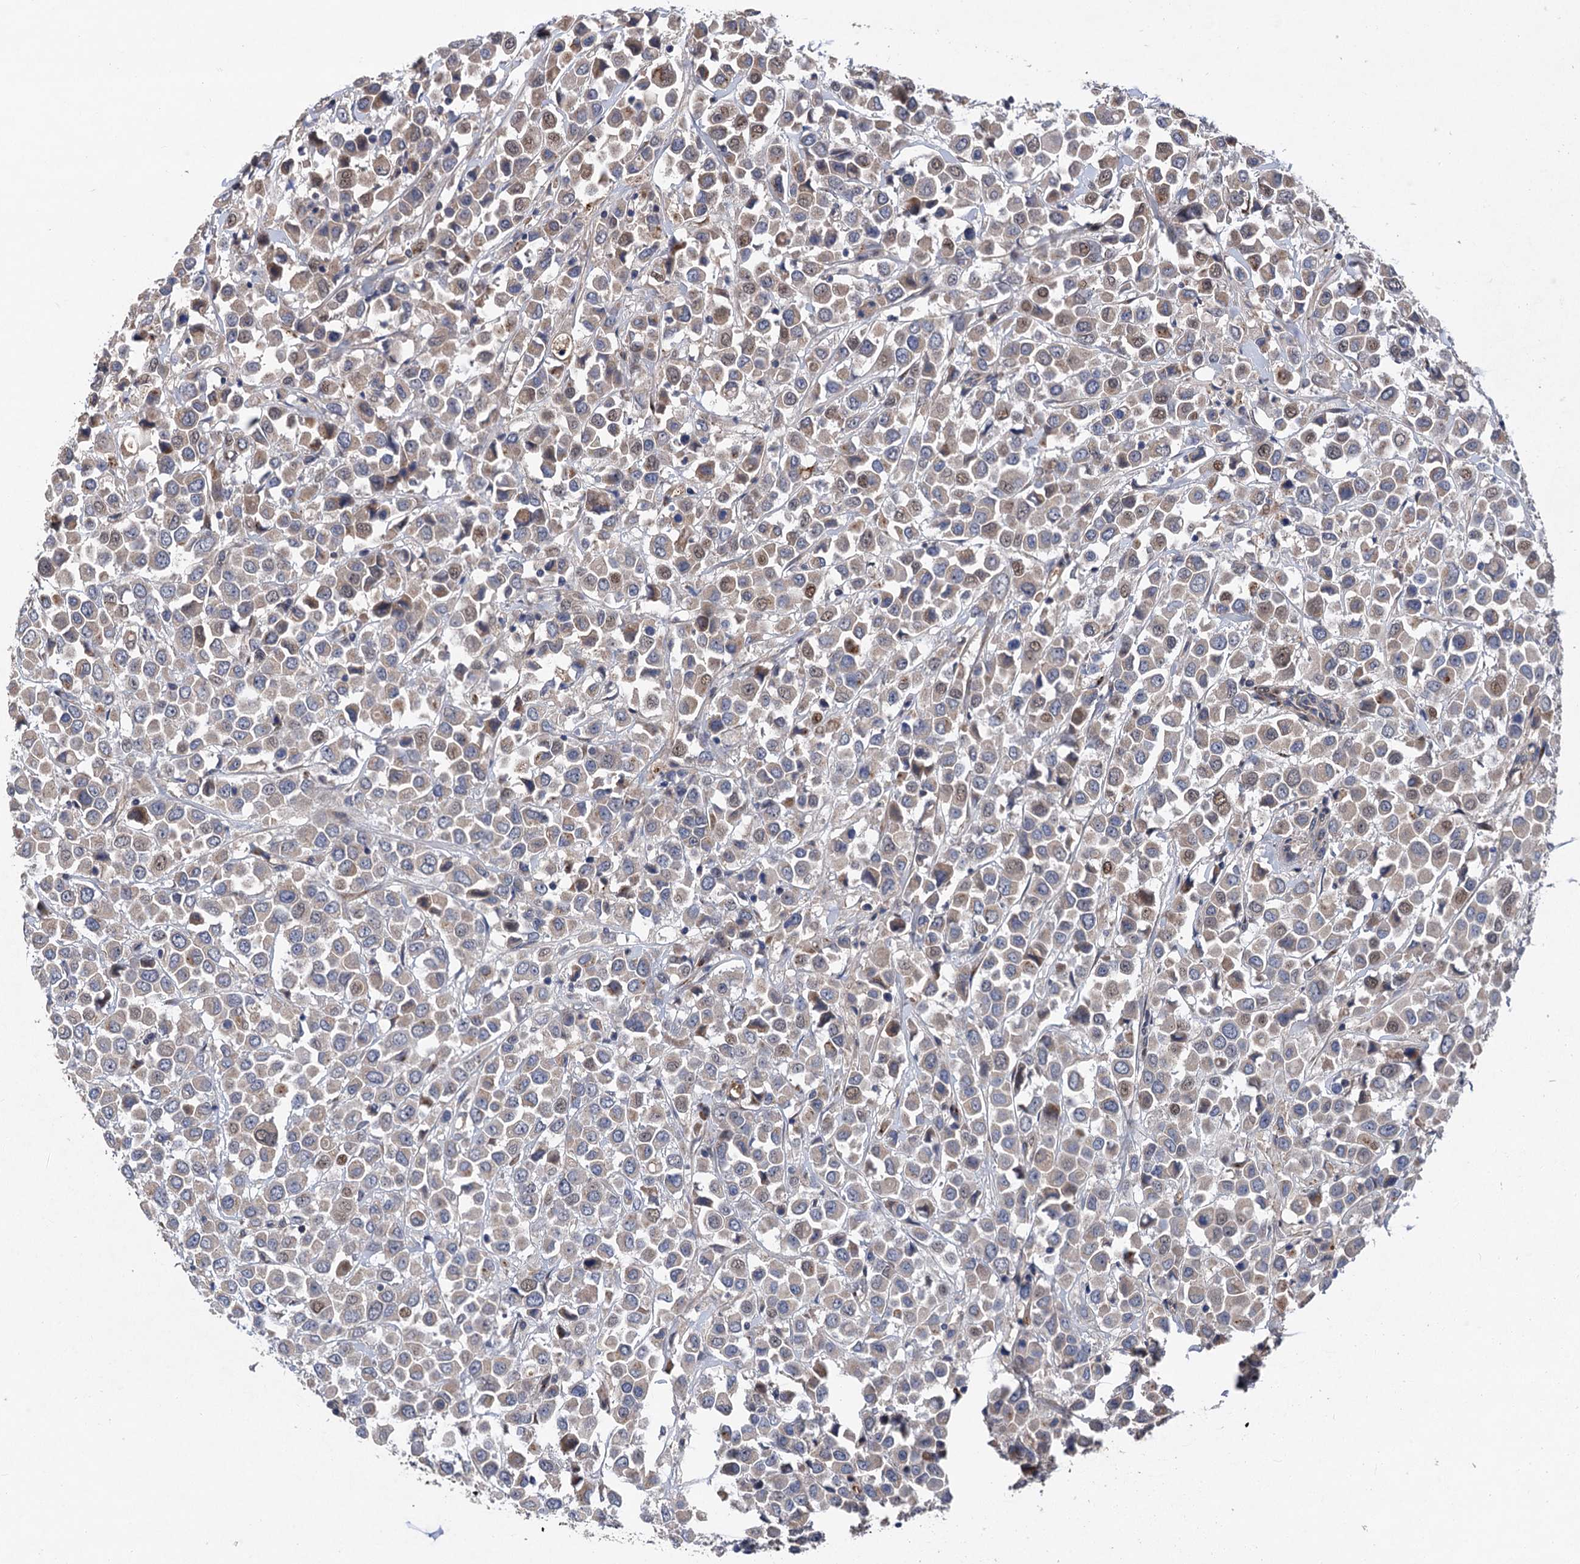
{"staining": {"intensity": "moderate", "quantity": "<25%", "location": "cytoplasmic/membranous,nuclear"}, "tissue": "breast cancer", "cell_type": "Tumor cells", "image_type": "cancer", "snomed": [{"axis": "morphology", "description": "Duct carcinoma"}, {"axis": "topography", "description": "Breast"}], "caption": "This is an image of immunohistochemistry (IHC) staining of breast infiltrating ductal carcinoma, which shows moderate staining in the cytoplasmic/membranous and nuclear of tumor cells.", "gene": "TRAF7", "patient": {"sex": "female", "age": 61}}